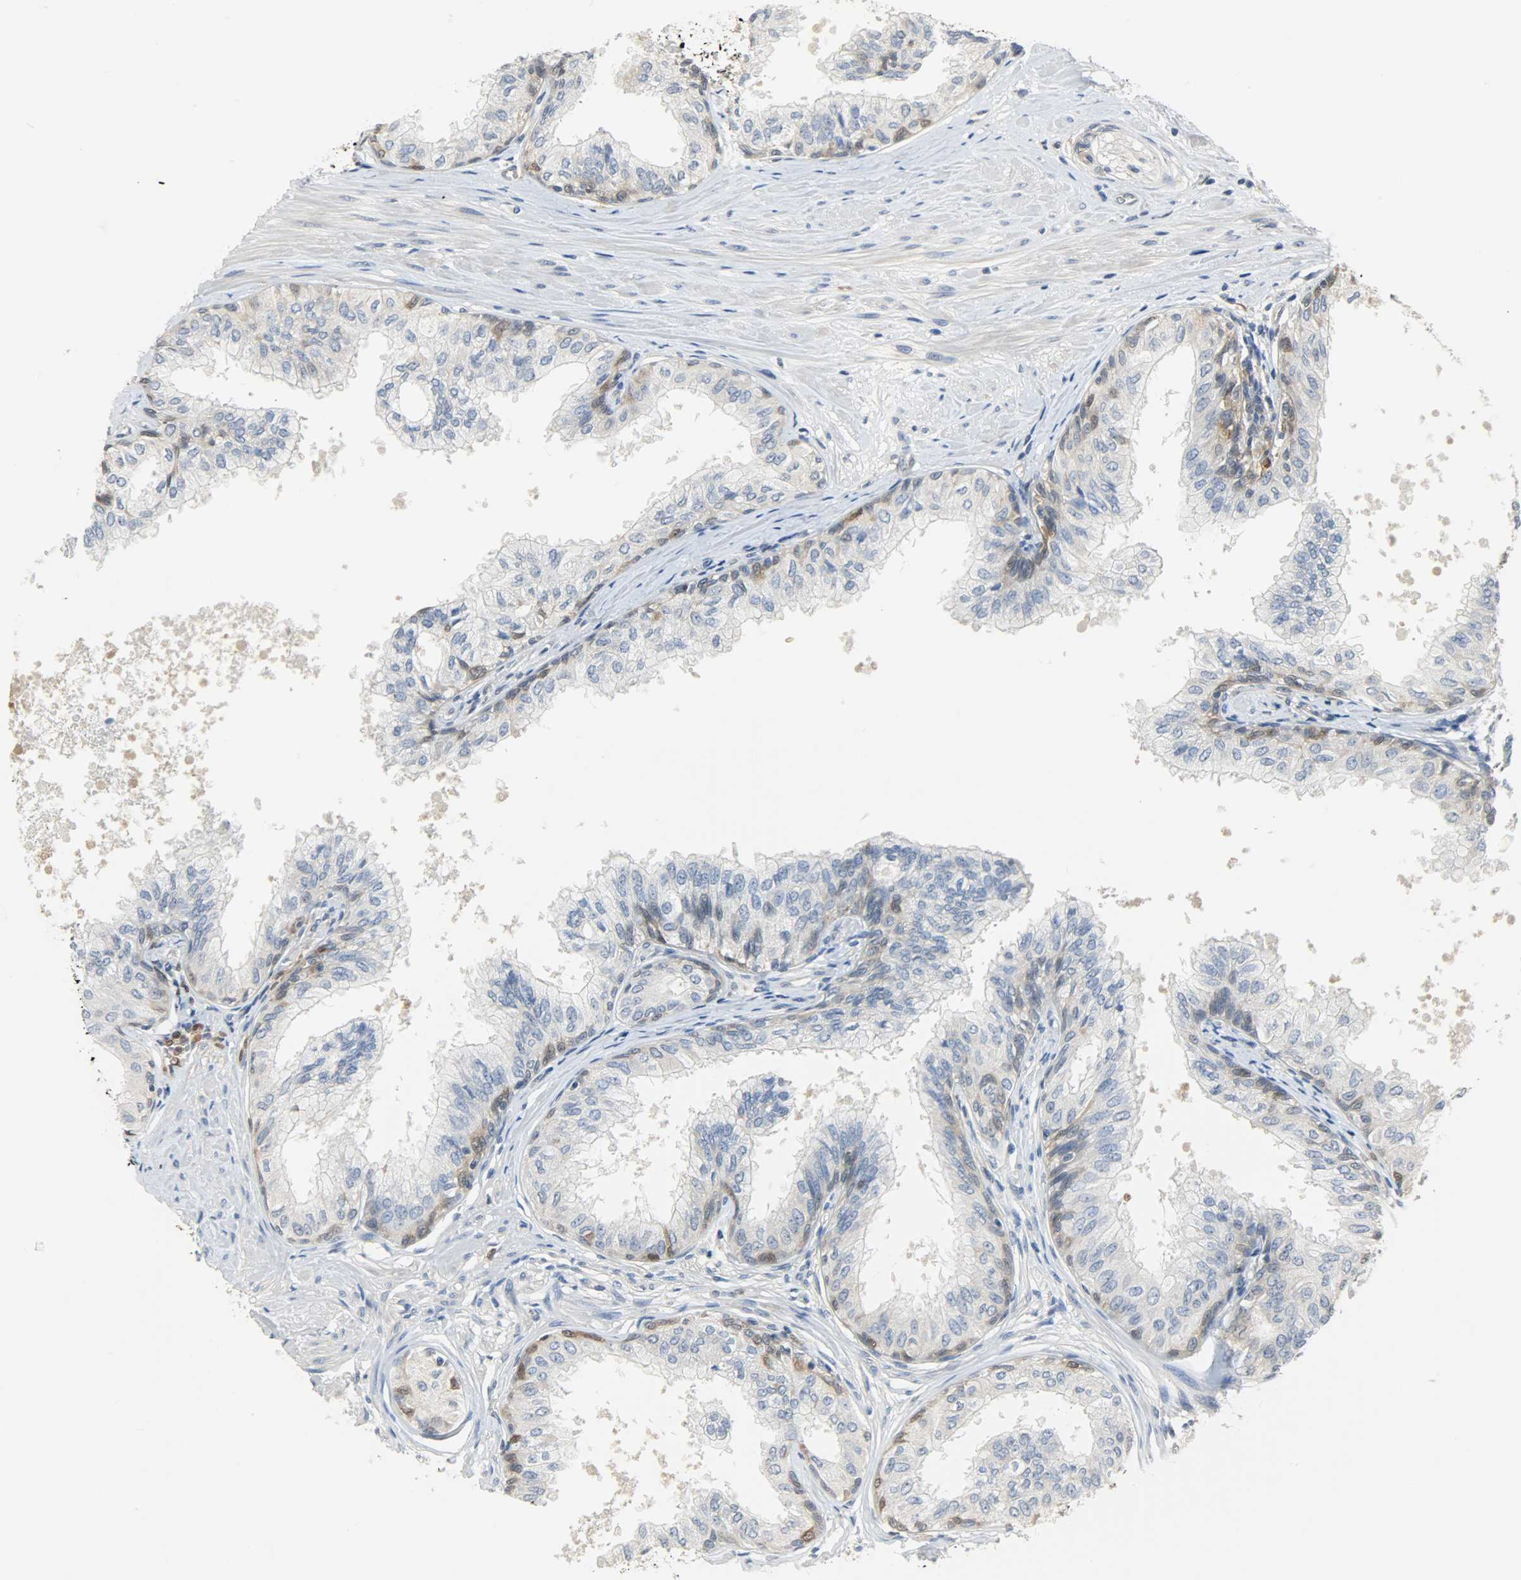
{"staining": {"intensity": "strong", "quantity": "<25%", "location": "cytoplasmic/membranous,nuclear"}, "tissue": "prostate", "cell_type": "Glandular cells", "image_type": "normal", "snomed": [{"axis": "morphology", "description": "Normal tissue, NOS"}, {"axis": "topography", "description": "Prostate"}, {"axis": "topography", "description": "Seminal veicle"}], "caption": "IHC (DAB (3,3'-diaminobenzidine)) staining of benign human prostate displays strong cytoplasmic/membranous,nuclear protein positivity in approximately <25% of glandular cells. Immunohistochemistry (ihc) stains the protein in brown and the nuclei are stained blue.", "gene": "EIF4EBP1", "patient": {"sex": "male", "age": 60}}